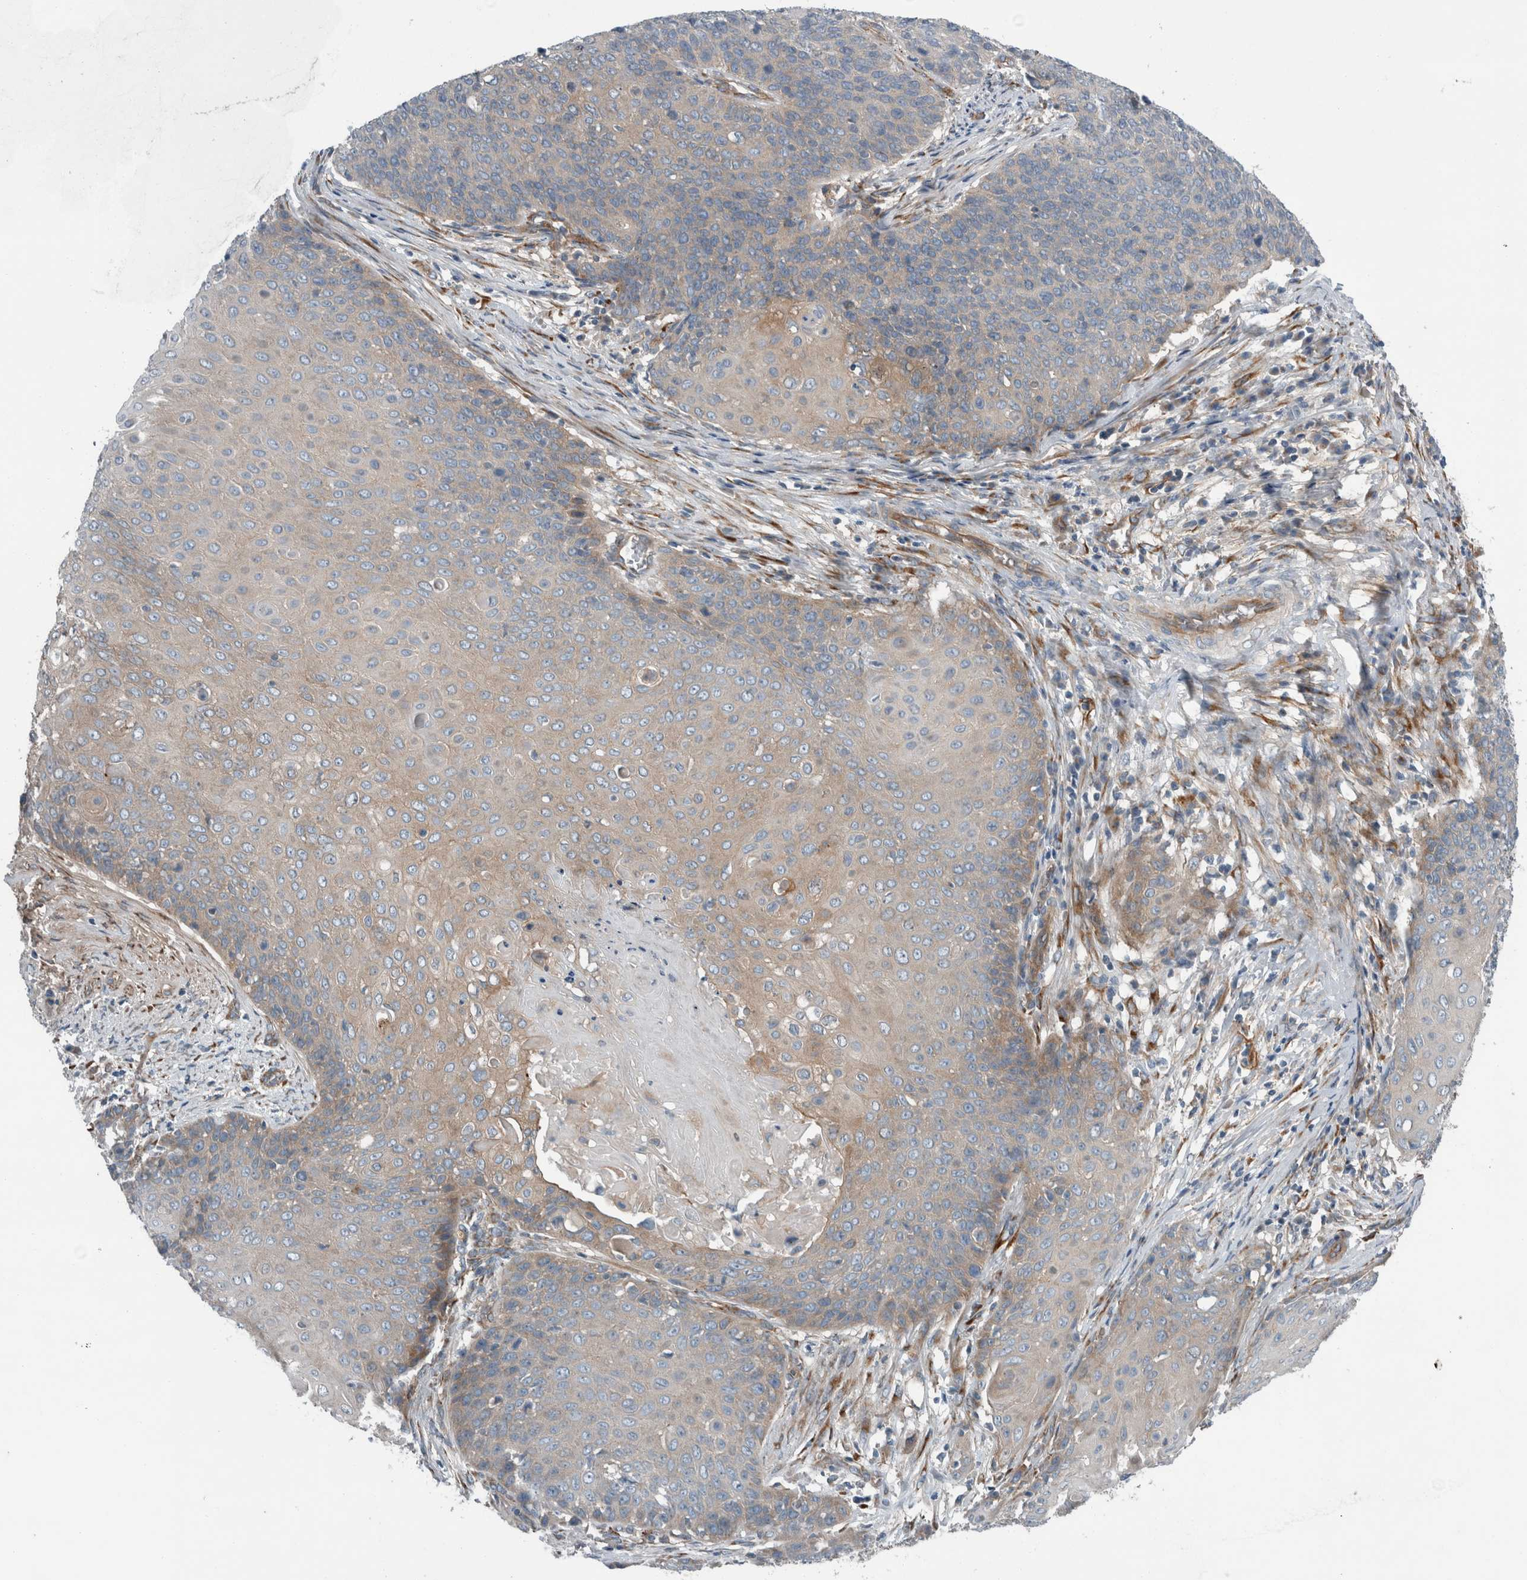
{"staining": {"intensity": "weak", "quantity": "25%-75%", "location": "cytoplasmic/membranous"}, "tissue": "cervical cancer", "cell_type": "Tumor cells", "image_type": "cancer", "snomed": [{"axis": "morphology", "description": "Squamous cell carcinoma, NOS"}, {"axis": "topography", "description": "Cervix"}], "caption": "IHC (DAB (3,3'-diaminobenzidine)) staining of cervical squamous cell carcinoma exhibits weak cytoplasmic/membranous protein staining in approximately 25%-75% of tumor cells.", "gene": "GLT8D2", "patient": {"sex": "female", "age": 39}}